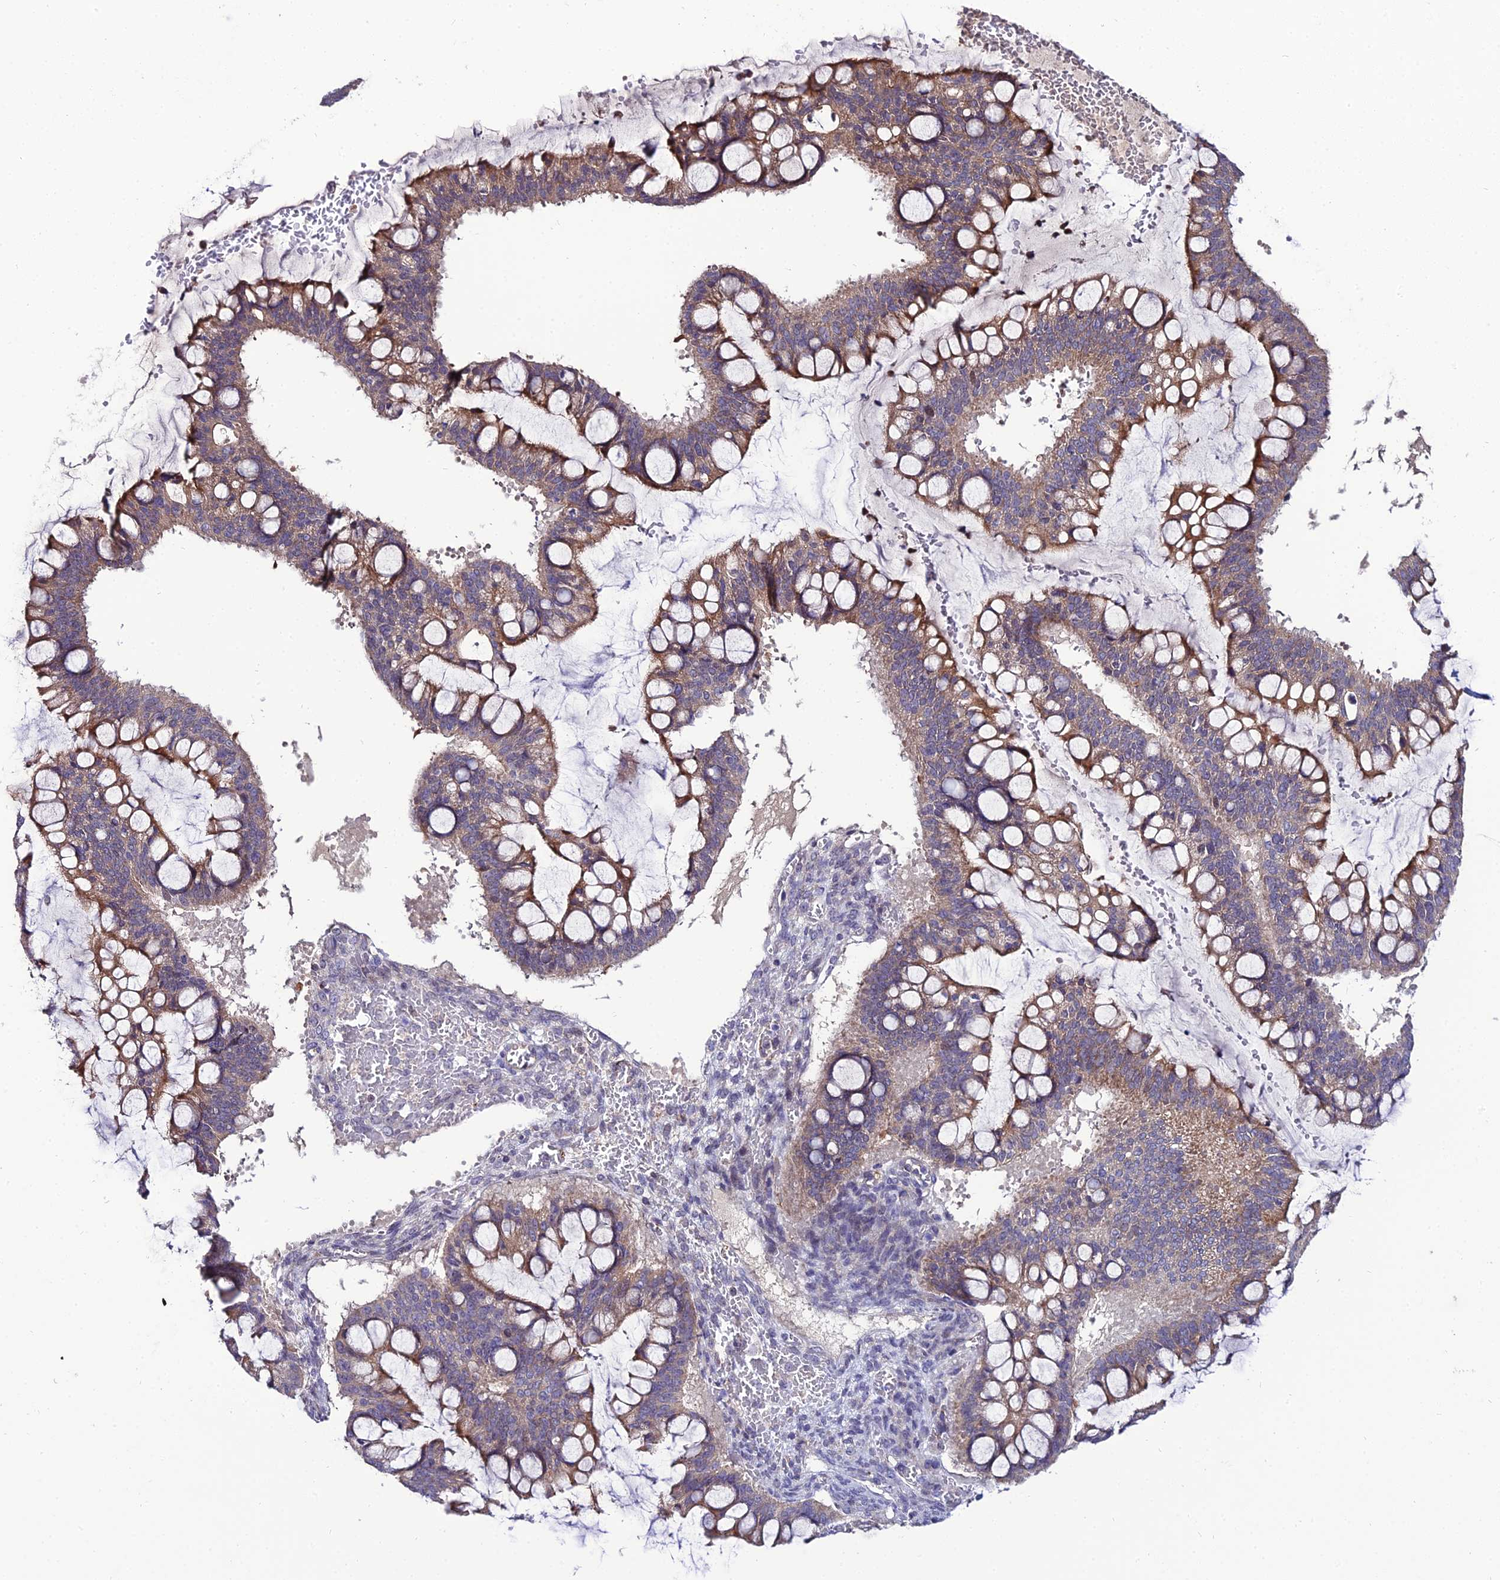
{"staining": {"intensity": "moderate", "quantity": ">75%", "location": "cytoplasmic/membranous"}, "tissue": "ovarian cancer", "cell_type": "Tumor cells", "image_type": "cancer", "snomed": [{"axis": "morphology", "description": "Cystadenocarcinoma, mucinous, NOS"}, {"axis": "topography", "description": "Ovary"}], "caption": "IHC staining of mucinous cystadenocarcinoma (ovarian), which shows medium levels of moderate cytoplasmic/membranous staining in about >75% of tumor cells indicating moderate cytoplasmic/membranous protein positivity. The staining was performed using DAB (3,3'-diaminobenzidine) (brown) for protein detection and nuclei were counterstained in hematoxylin (blue).", "gene": "SHQ1", "patient": {"sex": "female", "age": 73}}